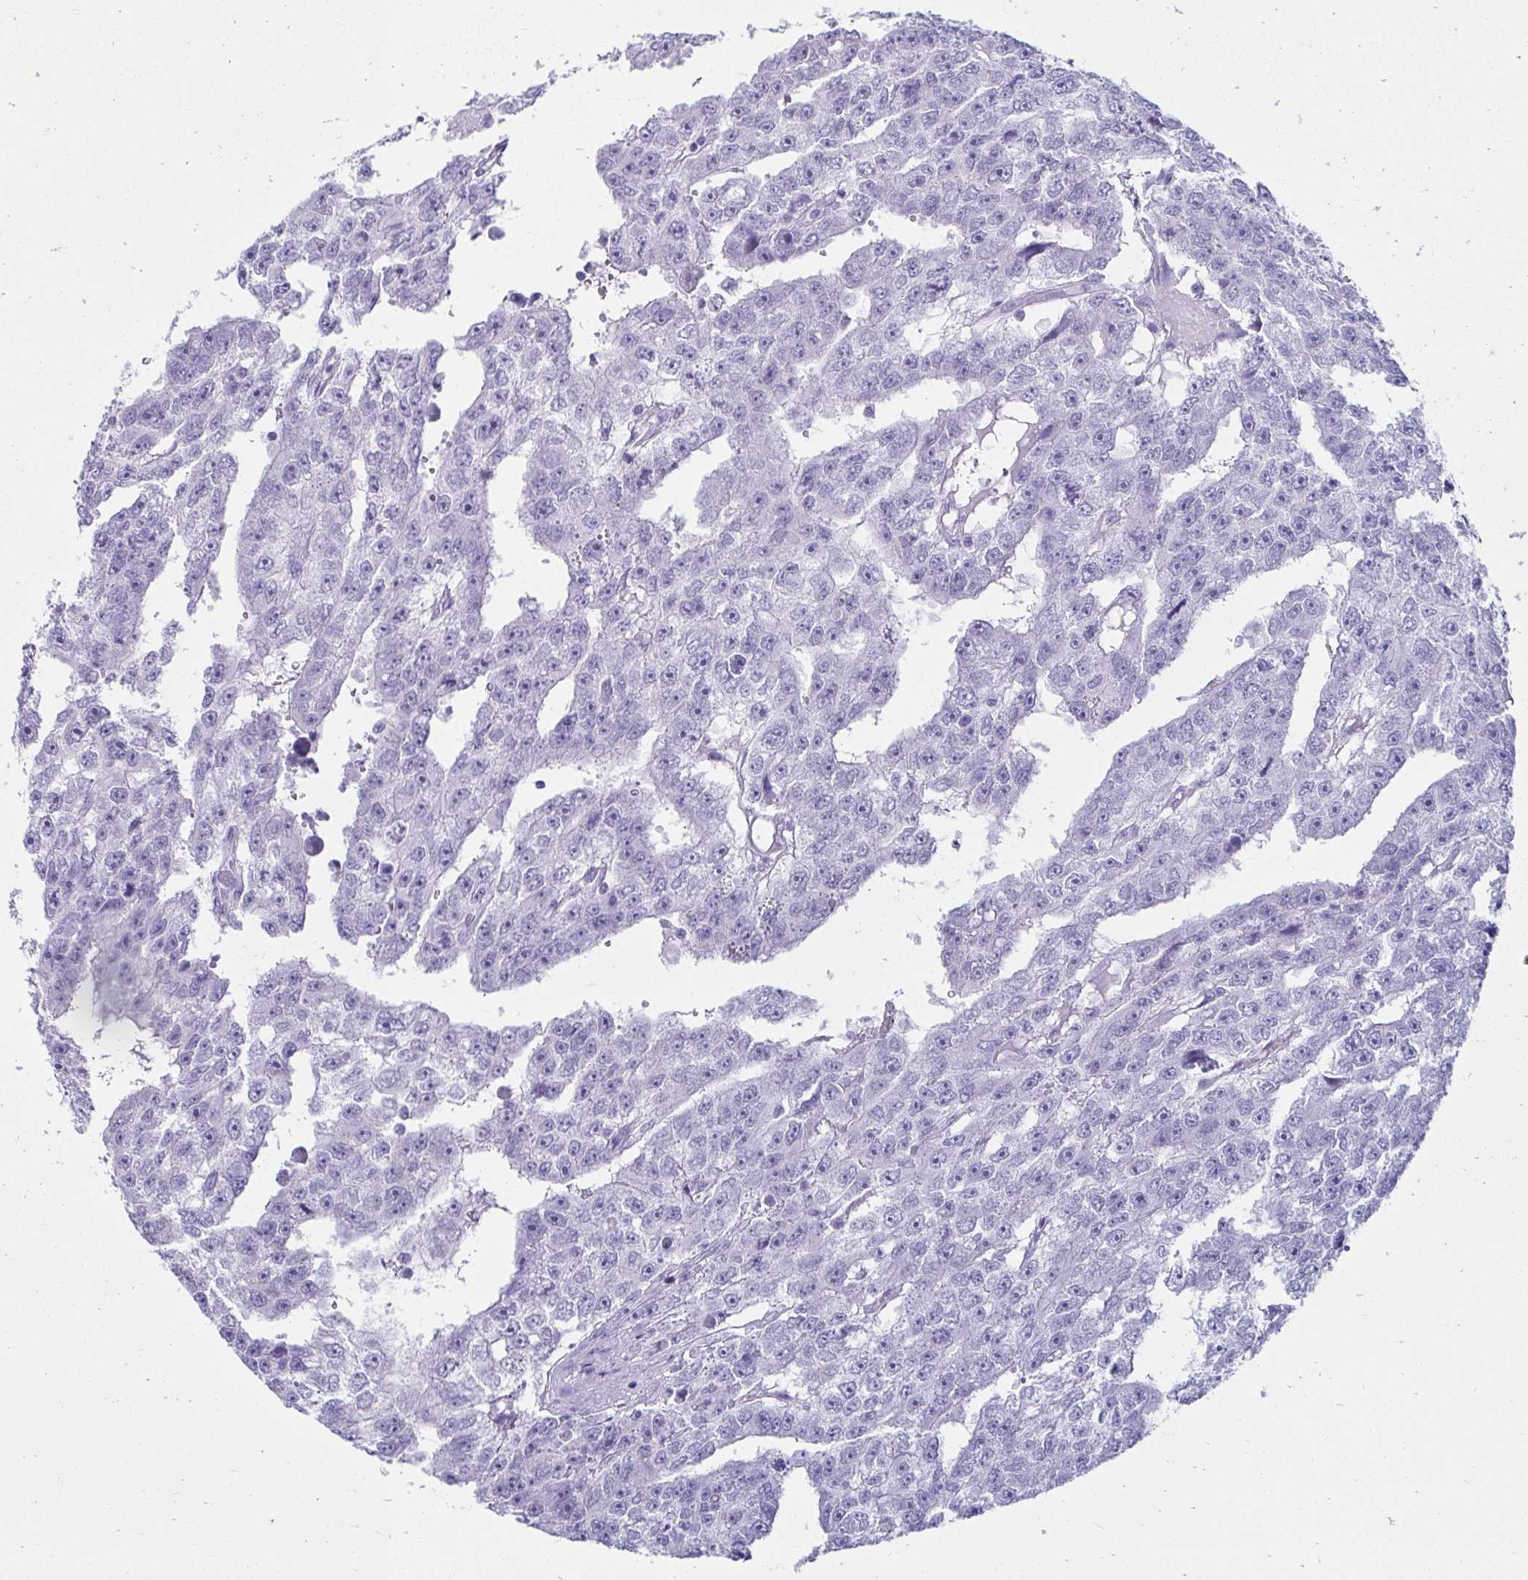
{"staining": {"intensity": "negative", "quantity": "none", "location": "none"}, "tissue": "testis cancer", "cell_type": "Tumor cells", "image_type": "cancer", "snomed": [{"axis": "morphology", "description": "Carcinoma, Embryonal, NOS"}, {"axis": "topography", "description": "Testis"}], "caption": "The image displays no significant expression in tumor cells of testis embryonal carcinoma.", "gene": "ATP4B", "patient": {"sex": "male", "age": 20}}